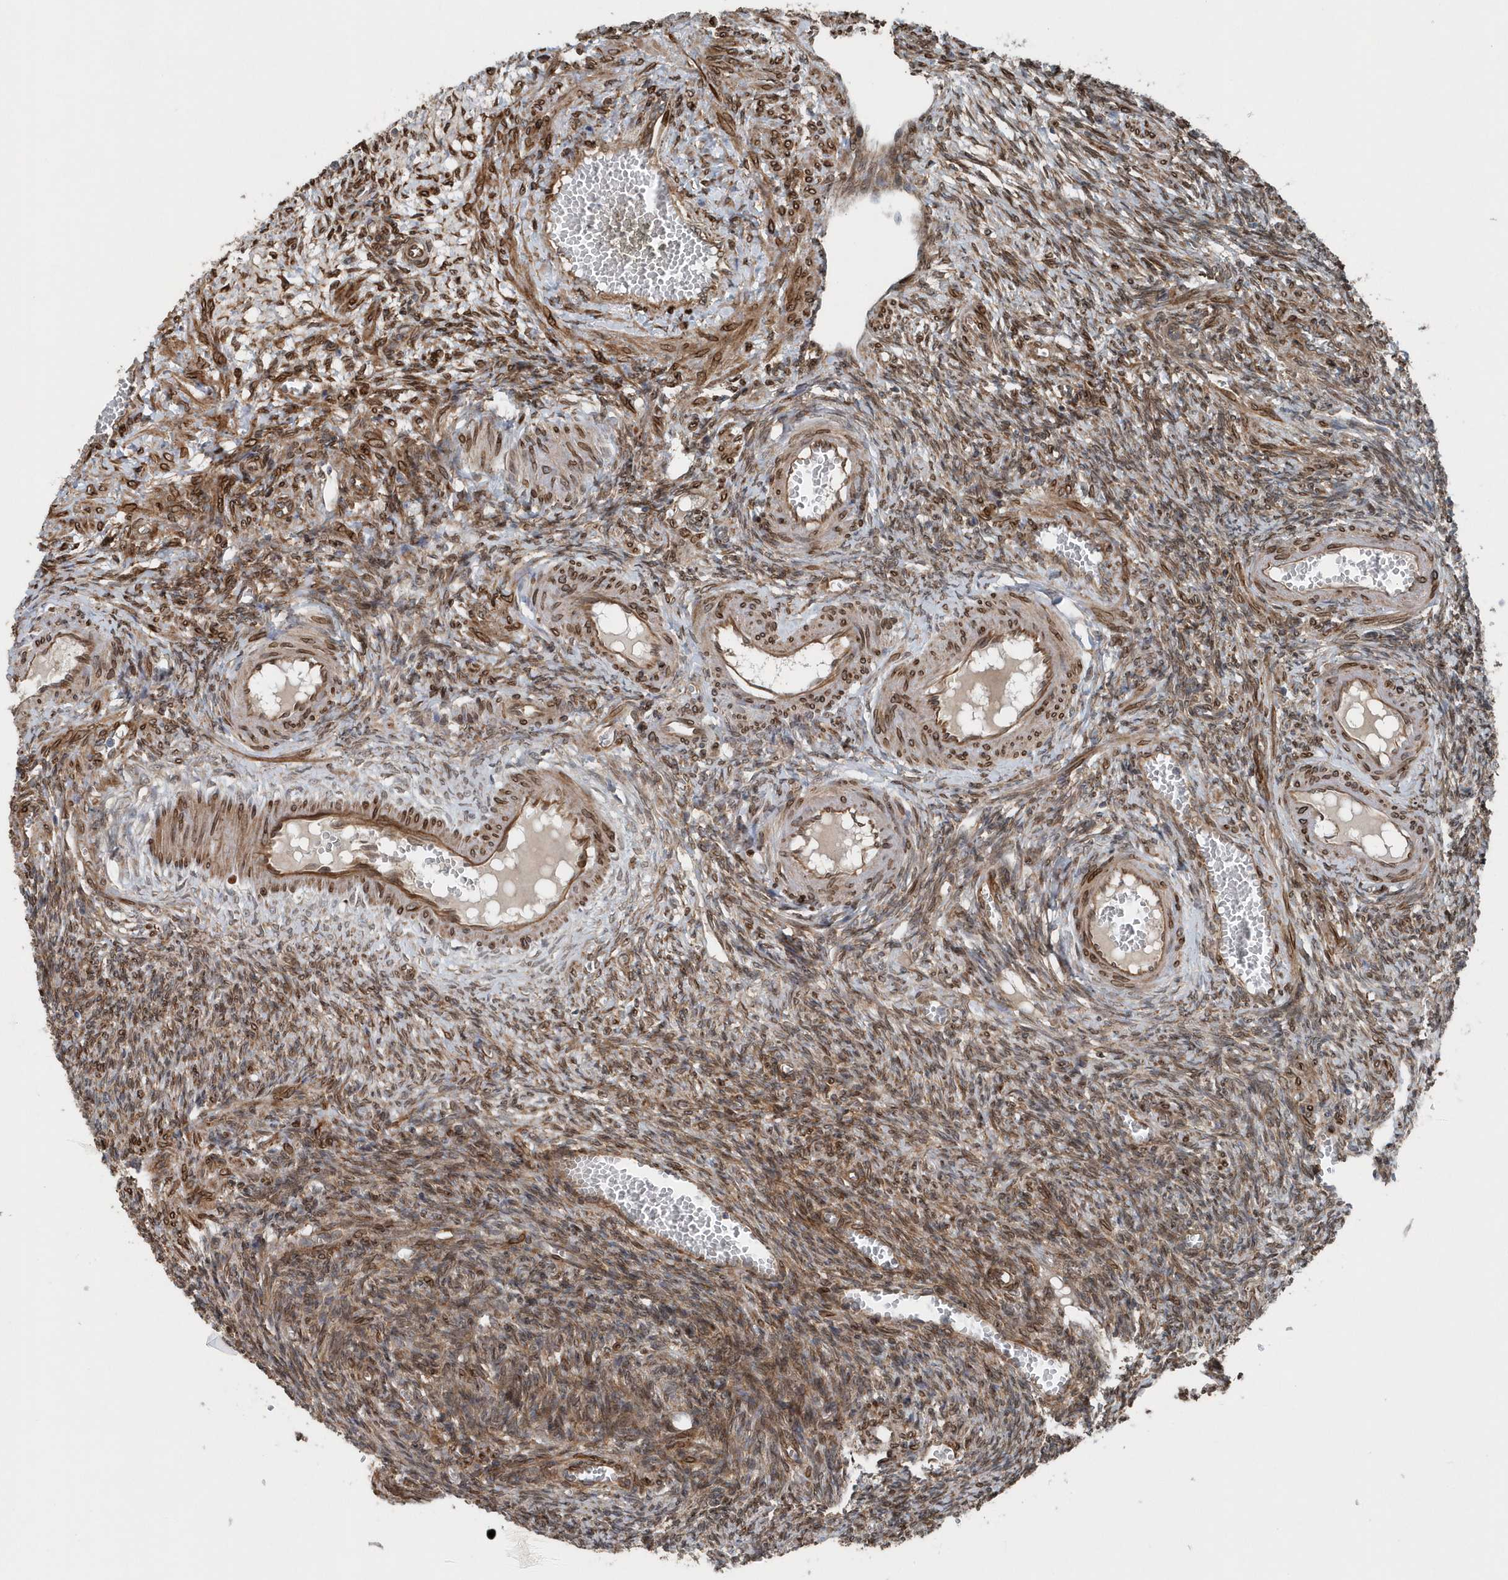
{"staining": {"intensity": "moderate", "quantity": ">75%", "location": "cytoplasmic/membranous"}, "tissue": "ovary", "cell_type": "Ovarian stroma cells", "image_type": "normal", "snomed": [{"axis": "morphology", "description": "Normal tissue, NOS"}, {"axis": "topography", "description": "Ovary"}], "caption": "Immunohistochemical staining of benign ovary shows medium levels of moderate cytoplasmic/membranous staining in about >75% of ovarian stroma cells. (Brightfield microscopy of DAB IHC at high magnification).", "gene": "MCC", "patient": {"sex": "female", "age": 27}}